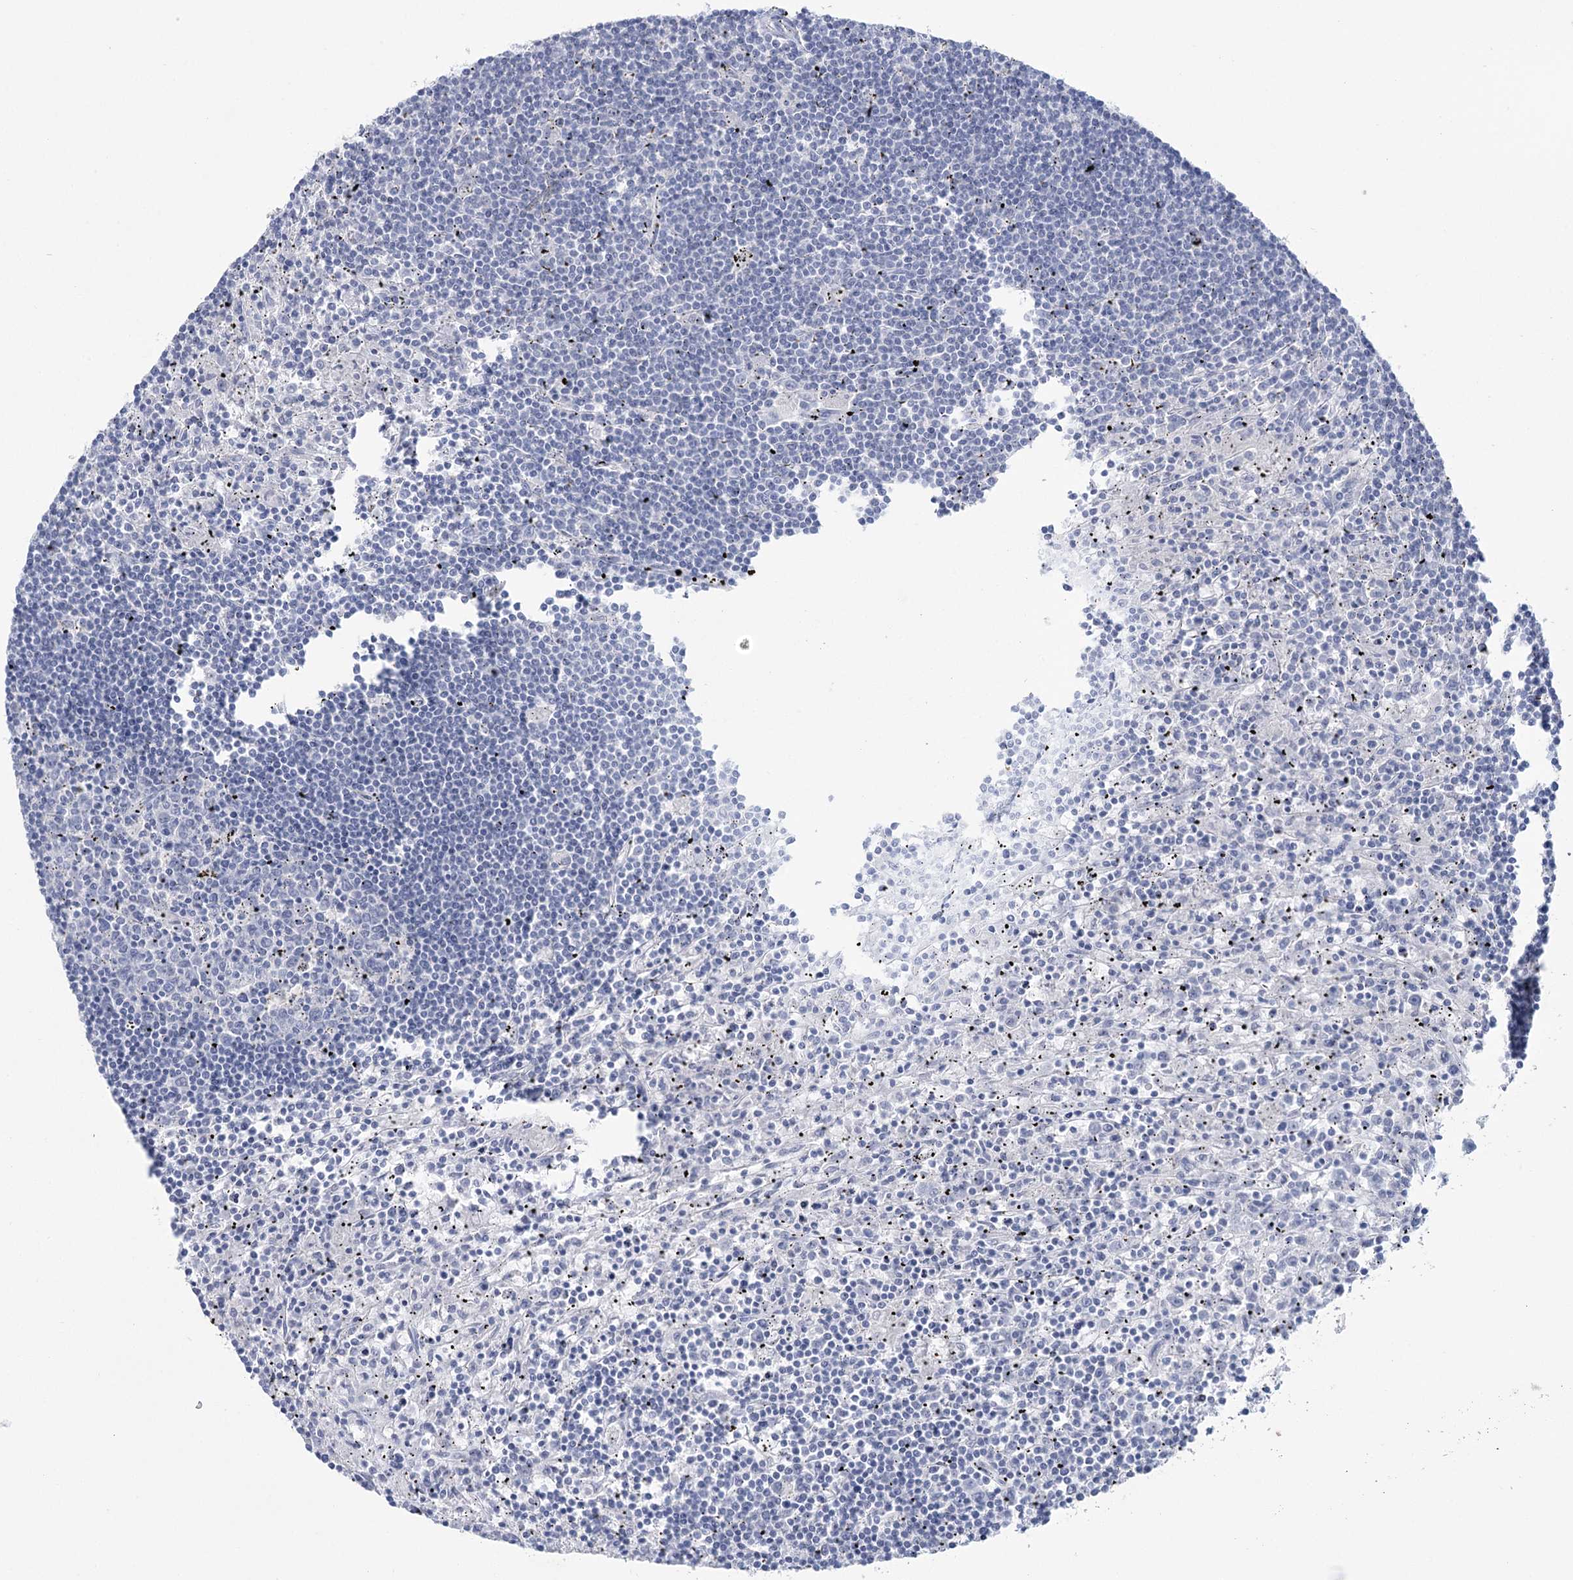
{"staining": {"intensity": "negative", "quantity": "none", "location": "none"}, "tissue": "lymphoma", "cell_type": "Tumor cells", "image_type": "cancer", "snomed": [{"axis": "morphology", "description": "Malignant lymphoma, non-Hodgkin's type, Low grade"}, {"axis": "topography", "description": "Spleen"}], "caption": "High power microscopy photomicrograph of an IHC image of lymphoma, revealing no significant staining in tumor cells.", "gene": "CCDC88A", "patient": {"sex": "male", "age": 76}}